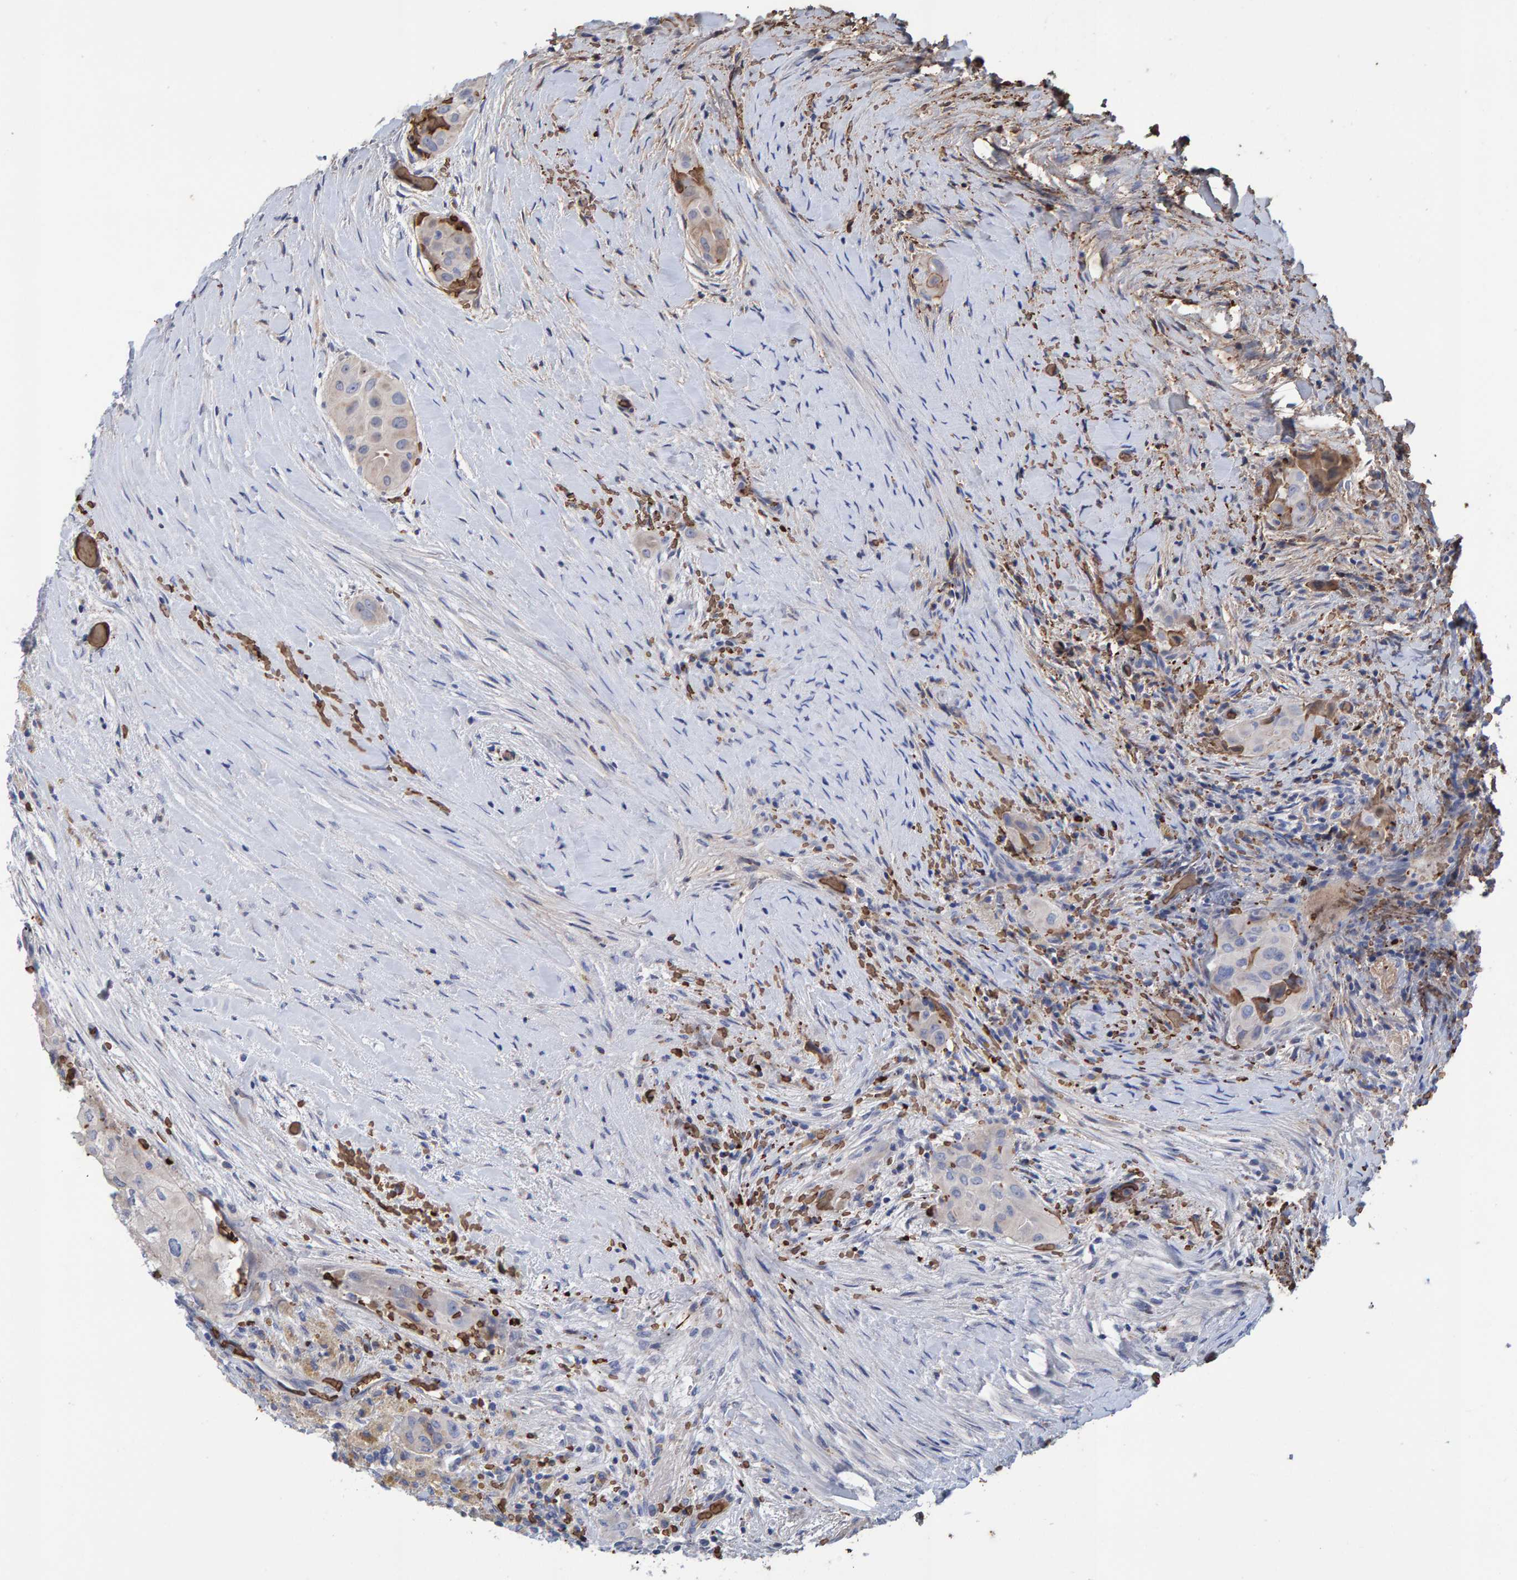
{"staining": {"intensity": "weak", "quantity": "25%-75%", "location": "cytoplasmic/membranous"}, "tissue": "thyroid cancer", "cell_type": "Tumor cells", "image_type": "cancer", "snomed": [{"axis": "morphology", "description": "Papillary adenocarcinoma, NOS"}, {"axis": "topography", "description": "Thyroid gland"}], "caption": "Thyroid cancer (papillary adenocarcinoma) tissue reveals weak cytoplasmic/membranous positivity in about 25%-75% of tumor cells", "gene": "VPS9D1", "patient": {"sex": "female", "age": 59}}